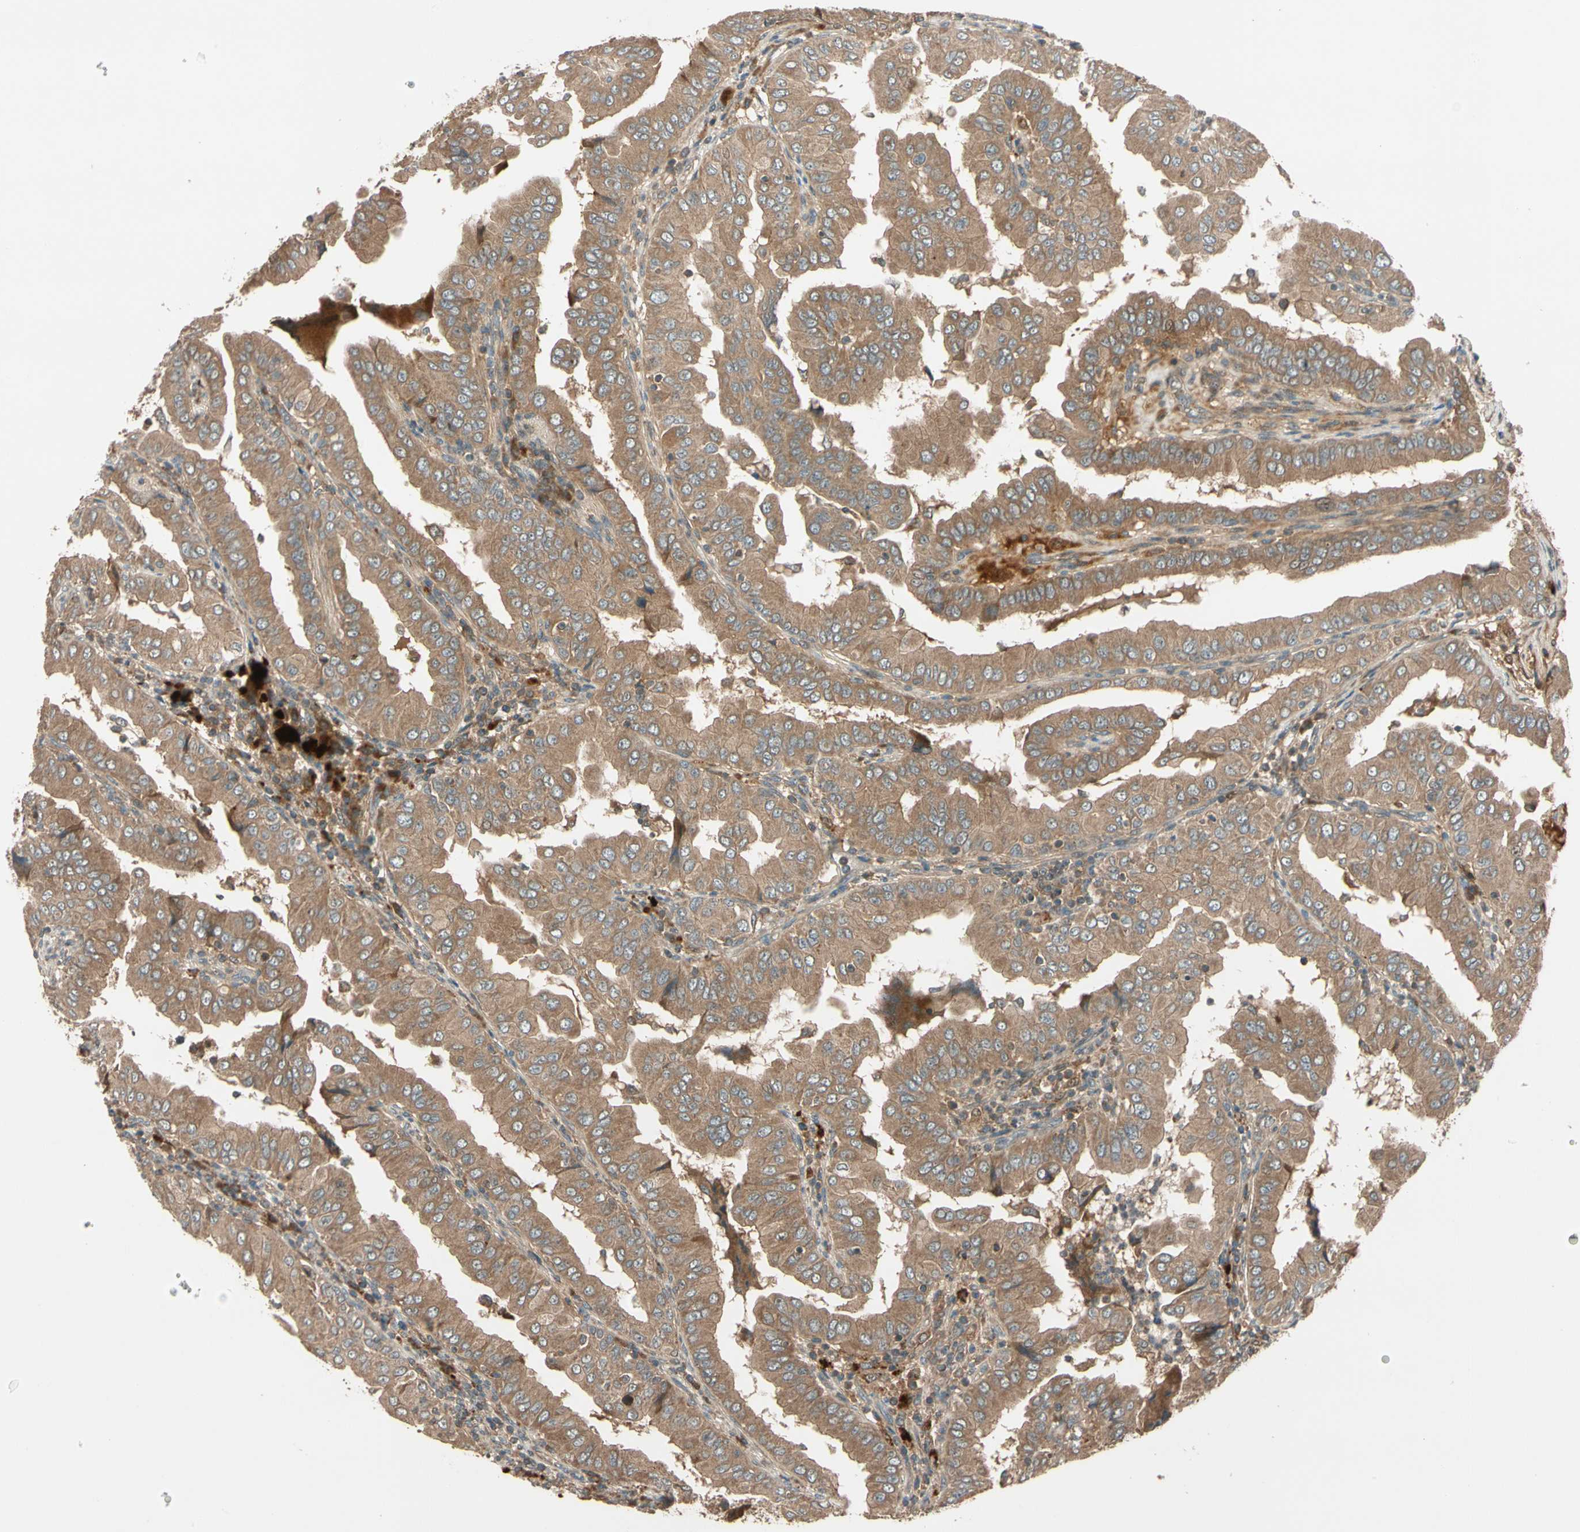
{"staining": {"intensity": "moderate", "quantity": ">75%", "location": "cytoplasmic/membranous"}, "tissue": "thyroid cancer", "cell_type": "Tumor cells", "image_type": "cancer", "snomed": [{"axis": "morphology", "description": "Papillary adenocarcinoma, NOS"}, {"axis": "topography", "description": "Thyroid gland"}], "caption": "Thyroid papillary adenocarcinoma was stained to show a protein in brown. There is medium levels of moderate cytoplasmic/membranous expression in about >75% of tumor cells.", "gene": "ACVR1C", "patient": {"sex": "male", "age": 33}}